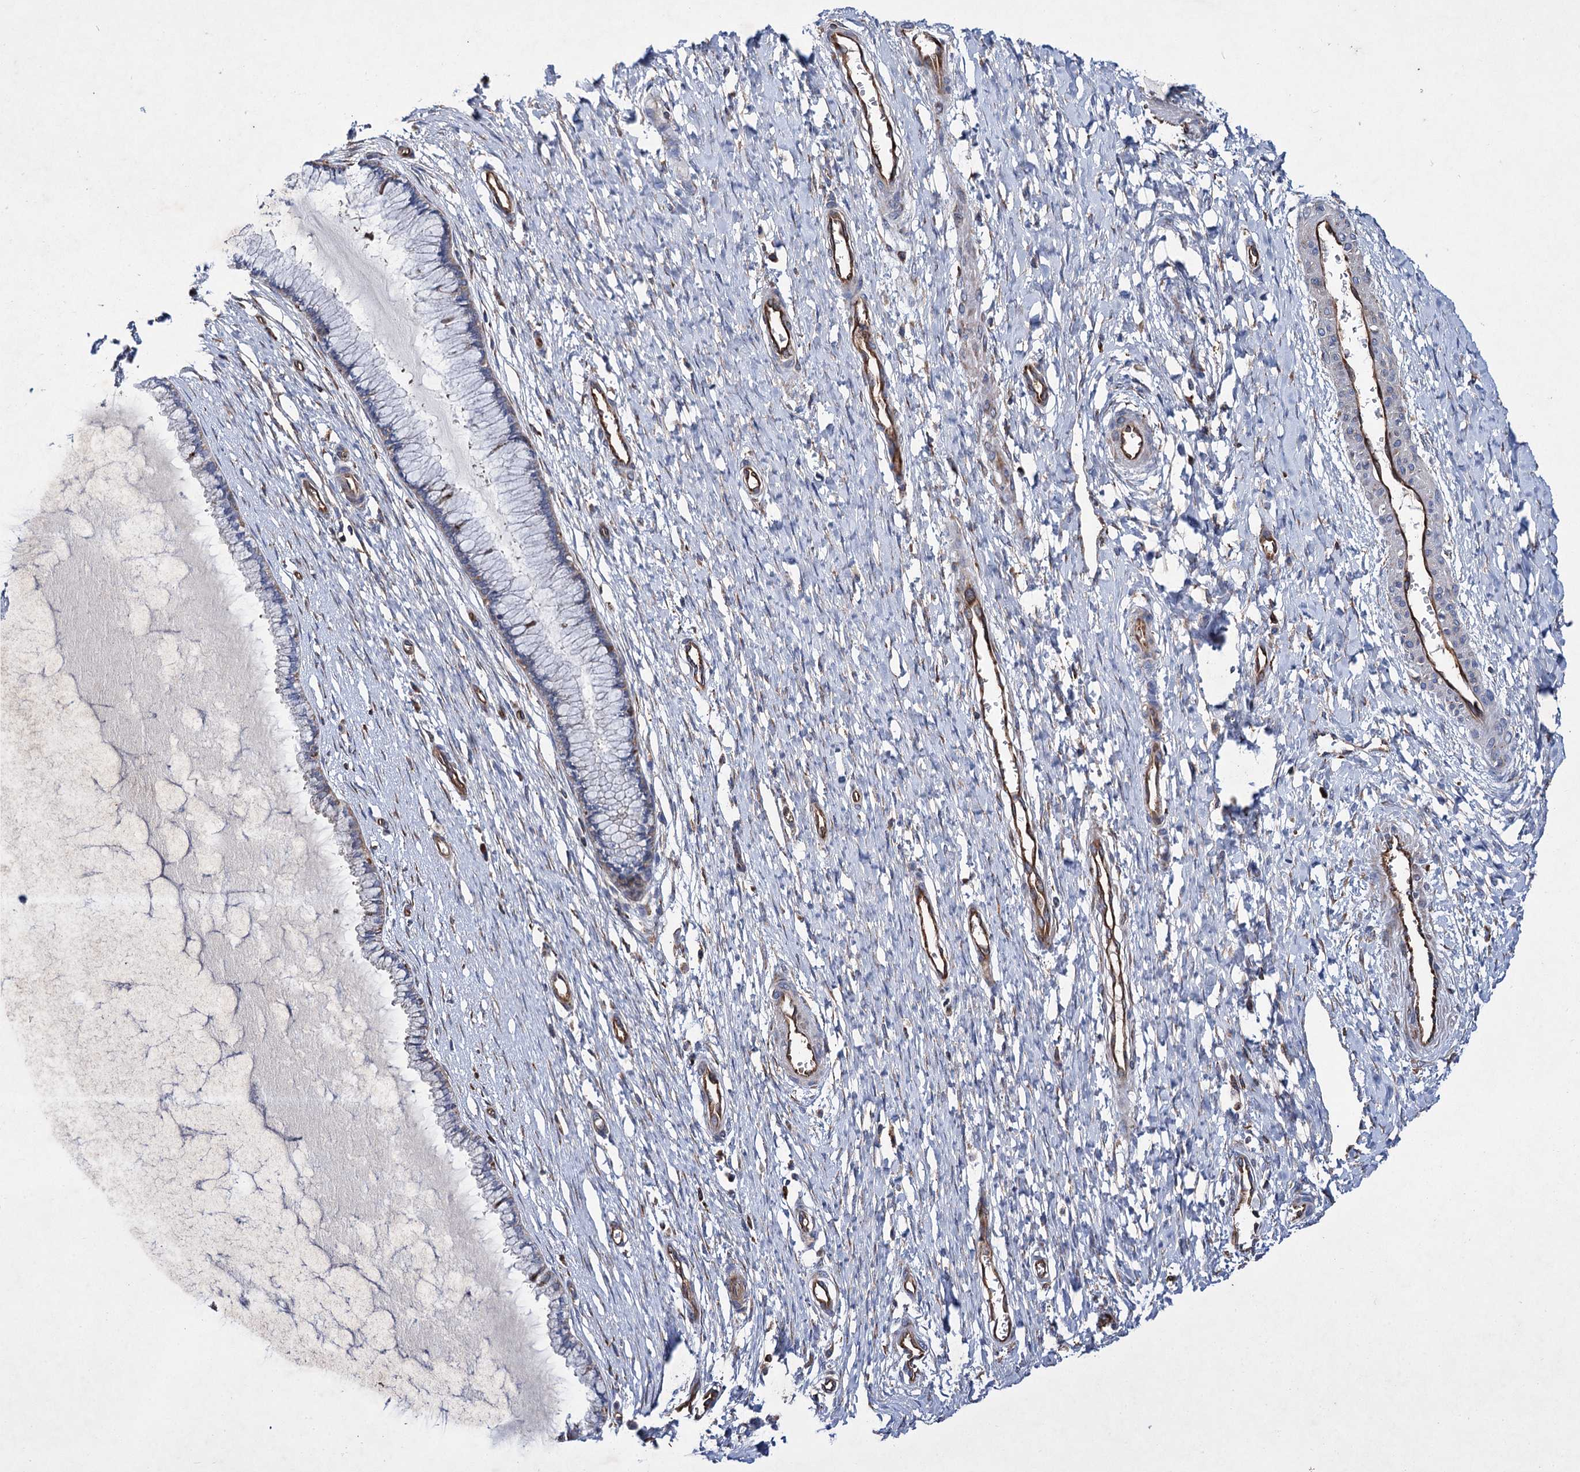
{"staining": {"intensity": "negative", "quantity": "none", "location": "none"}, "tissue": "cervix", "cell_type": "Glandular cells", "image_type": "normal", "snomed": [{"axis": "morphology", "description": "Normal tissue, NOS"}, {"axis": "topography", "description": "Cervix"}], "caption": "DAB (3,3'-diaminobenzidine) immunohistochemical staining of normal human cervix displays no significant staining in glandular cells.", "gene": "SCPEP1", "patient": {"sex": "female", "age": 55}}